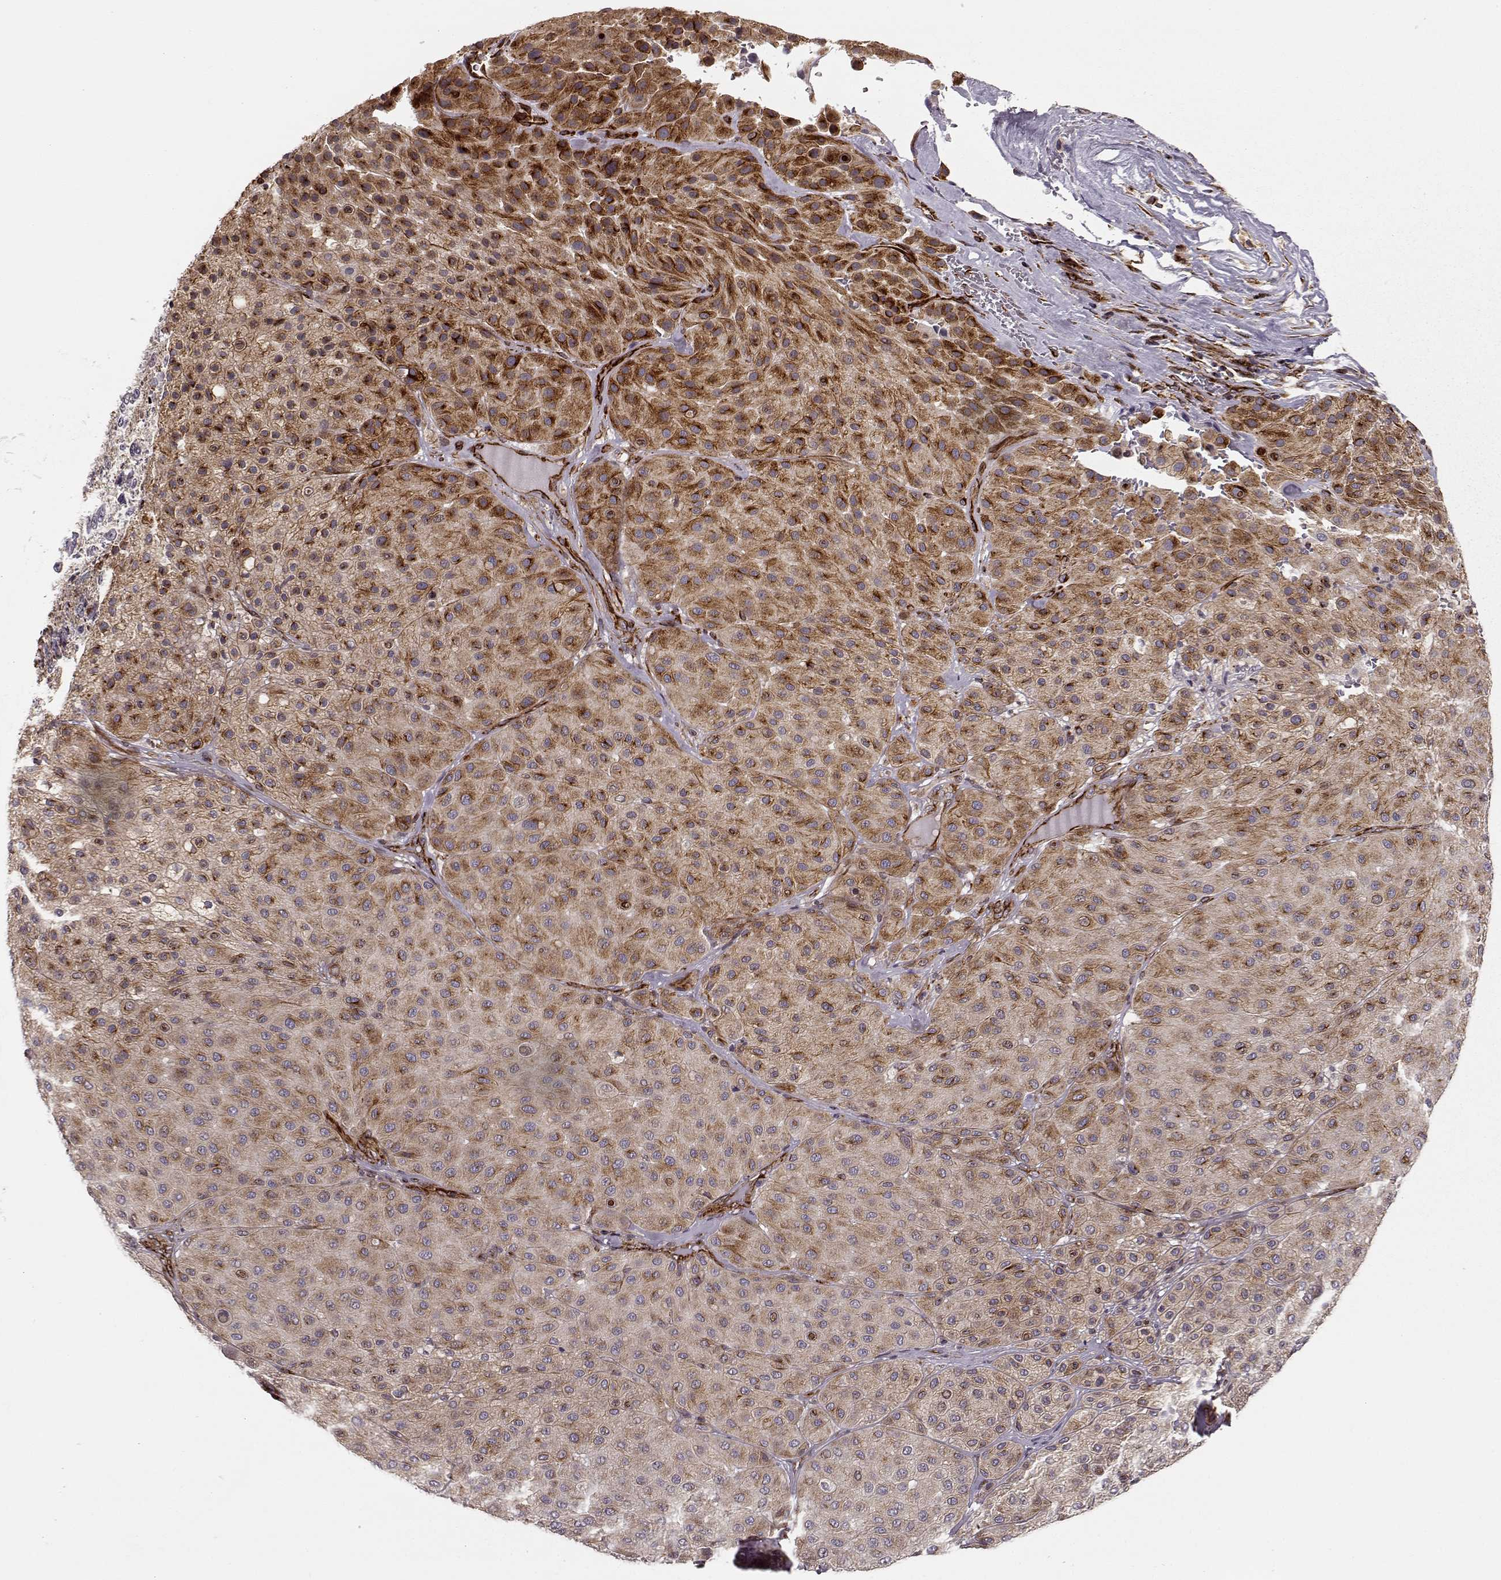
{"staining": {"intensity": "strong", "quantity": "<25%", "location": "cytoplasmic/membranous"}, "tissue": "melanoma", "cell_type": "Tumor cells", "image_type": "cancer", "snomed": [{"axis": "morphology", "description": "Malignant melanoma, Metastatic site"}, {"axis": "topography", "description": "Smooth muscle"}], "caption": "This is an image of immunohistochemistry (IHC) staining of malignant melanoma (metastatic site), which shows strong staining in the cytoplasmic/membranous of tumor cells.", "gene": "MTR", "patient": {"sex": "male", "age": 41}}